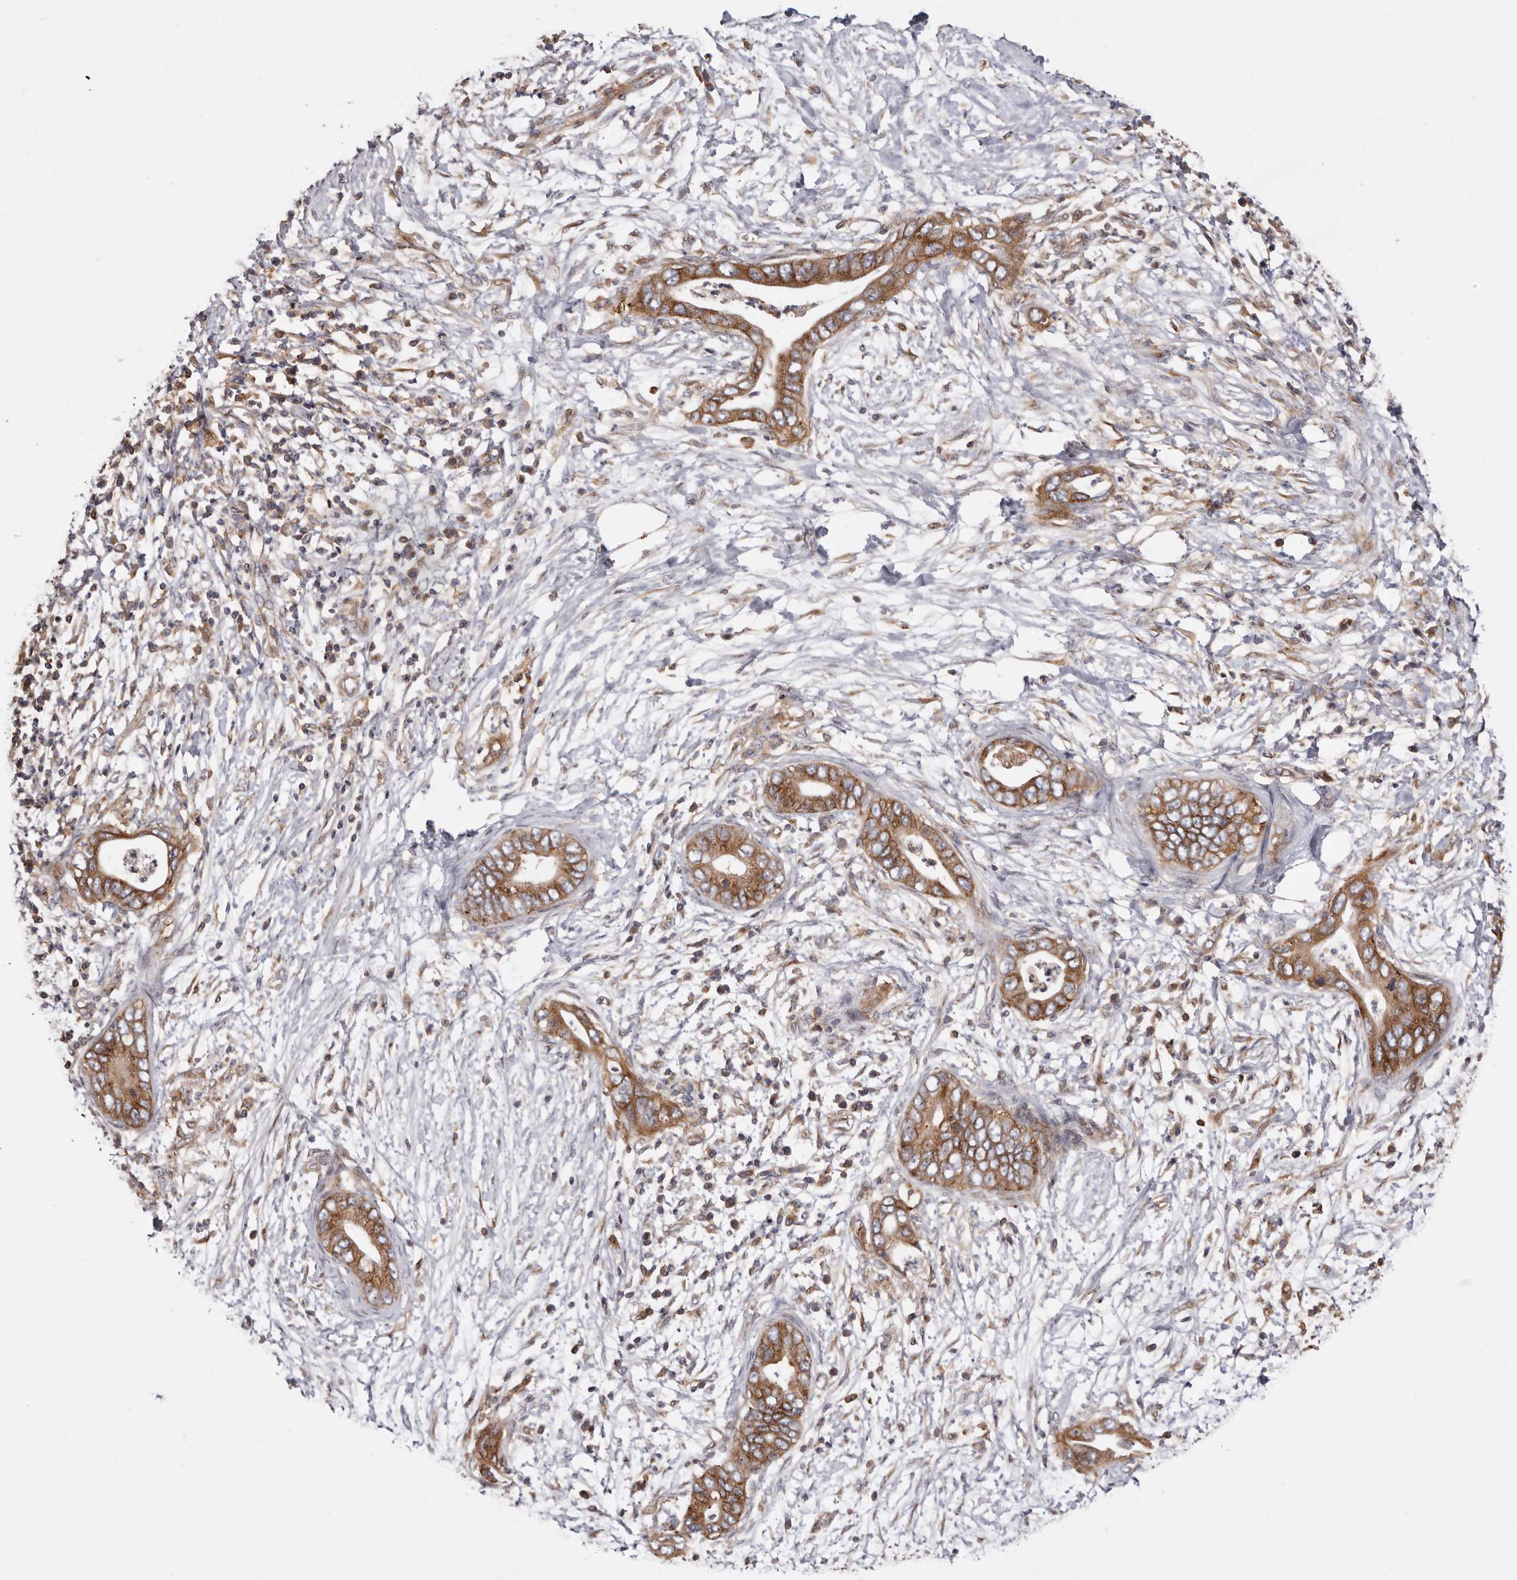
{"staining": {"intensity": "moderate", "quantity": ">75%", "location": "cytoplasmic/membranous"}, "tissue": "pancreatic cancer", "cell_type": "Tumor cells", "image_type": "cancer", "snomed": [{"axis": "morphology", "description": "Adenocarcinoma, NOS"}, {"axis": "topography", "description": "Pancreas"}], "caption": "Pancreatic cancer (adenocarcinoma) stained with a protein marker displays moderate staining in tumor cells.", "gene": "COQ8B", "patient": {"sex": "male", "age": 75}}